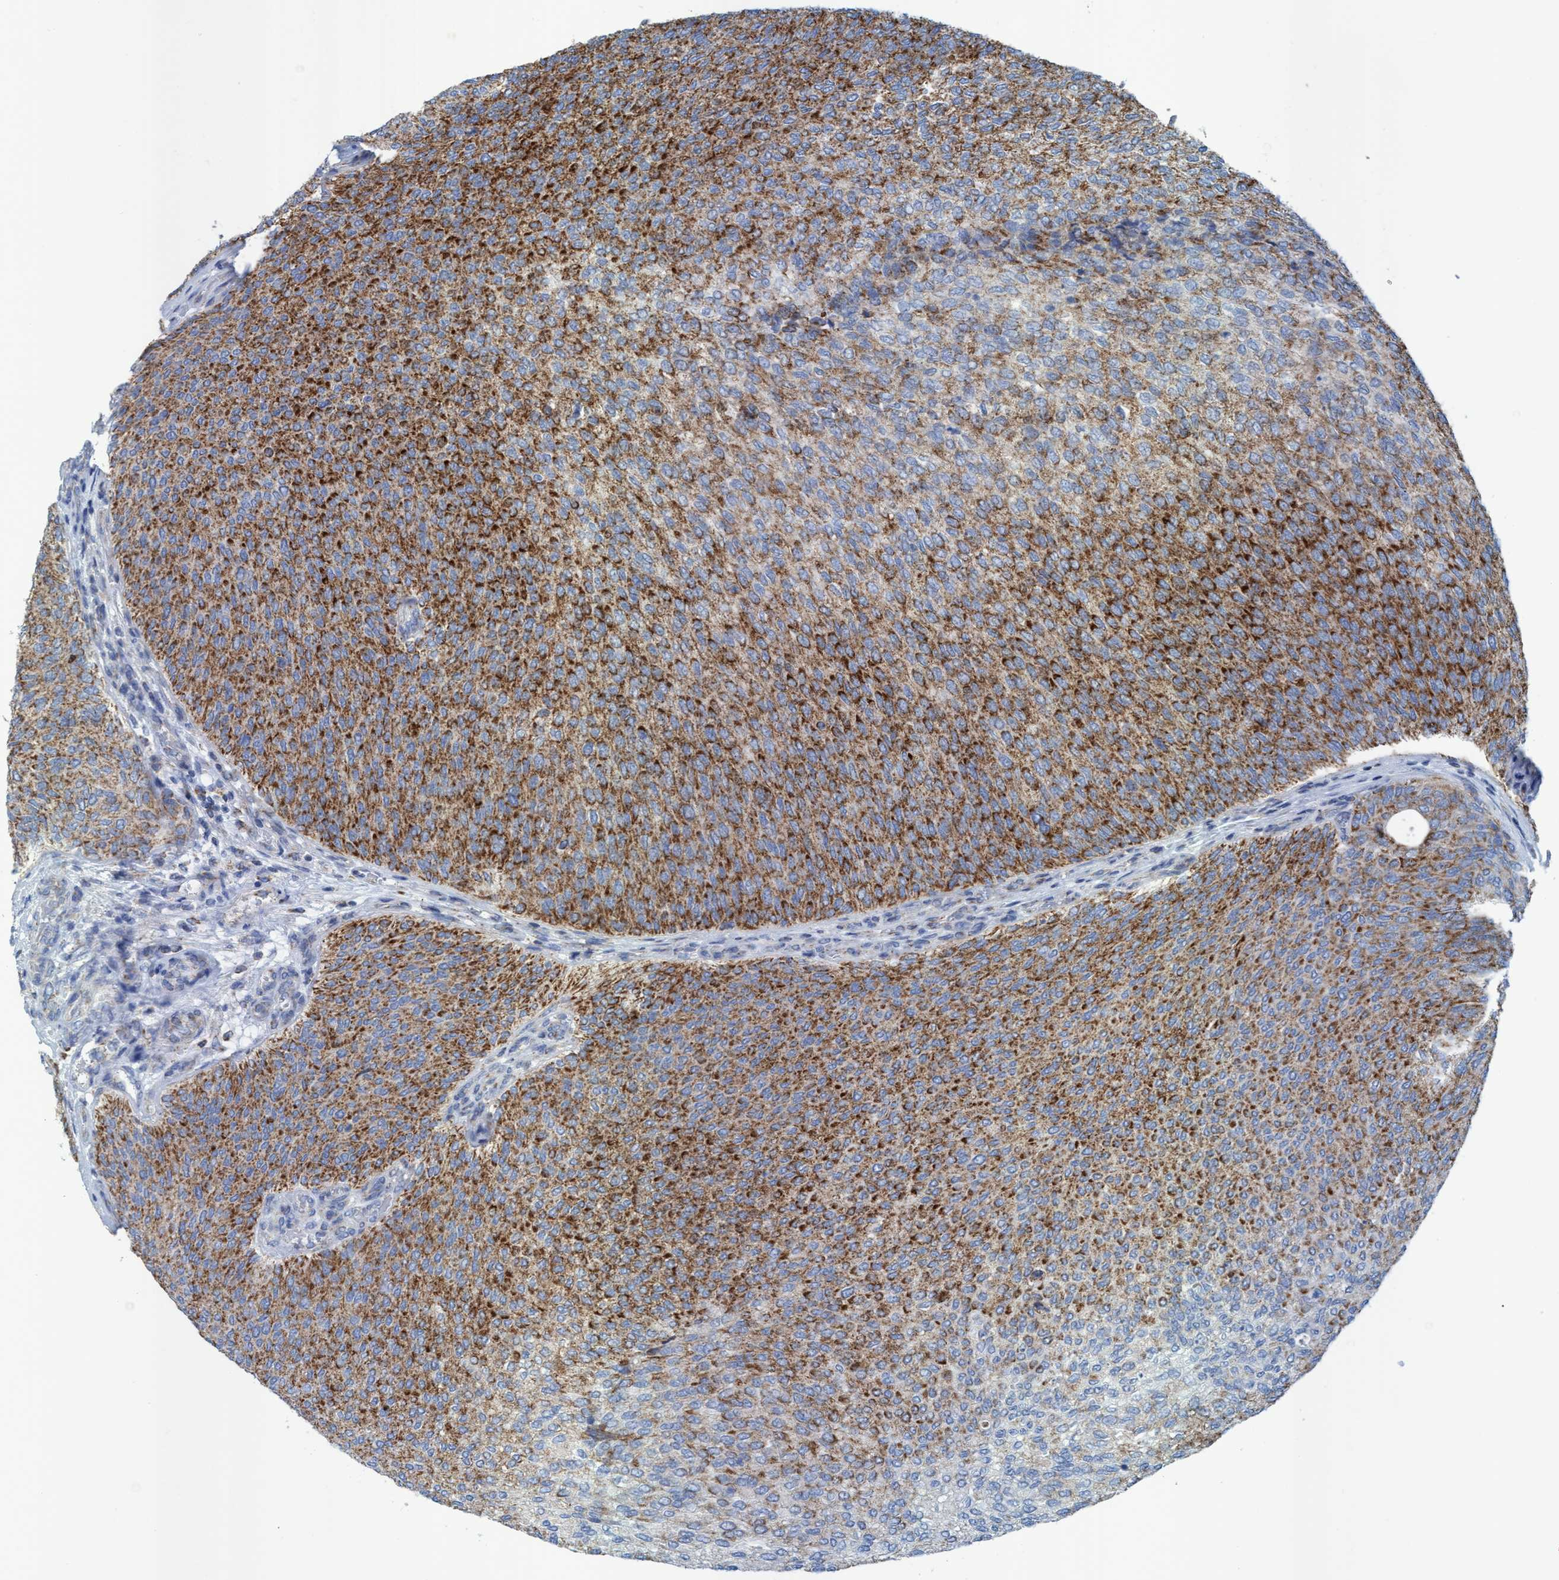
{"staining": {"intensity": "moderate", "quantity": ">75%", "location": "cytoplasmic/membranous"}, "tissue": "urothelial cancer", "cell_type": "Tumor cells", "image_type": "cancer", "snomed": [{"axis": "morphology", "description": "Urothelial carcinoma, Low grade"}, {"axis": "topography", "description": "Urinary bladder"}], "caption": "A histopathology image of human low-grade urothelial carcinoma stained for a protein exhibits moderate cytoplasmic/membranous brown staining in tumor cells.", "gene": "GGA3", "patient": {"sex": "female", "age": 79}}